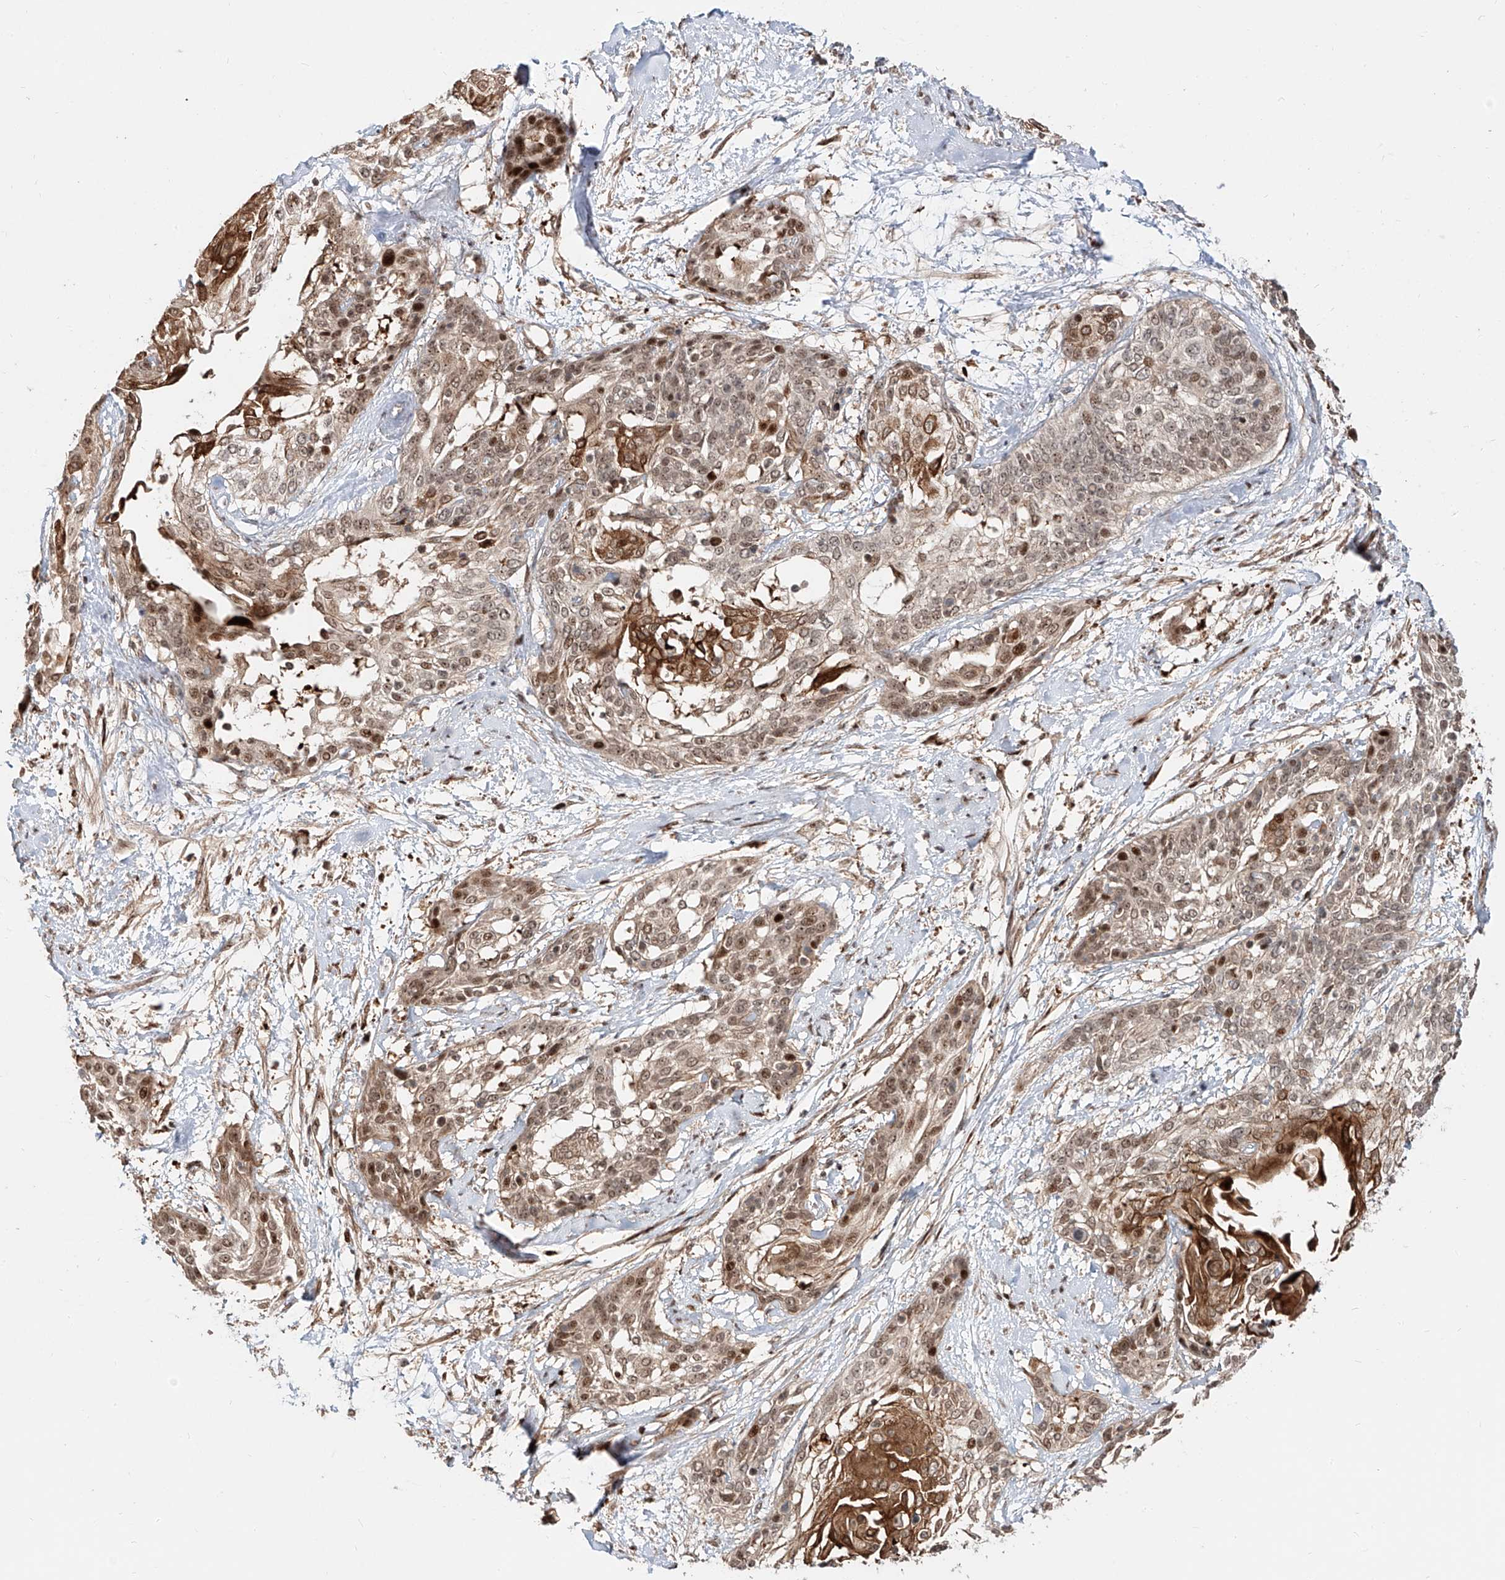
{"staining": {"intensity": "moderate", "quantity": "25%-75%", "location": "nuclear"}, "tissue": "cervical cancer", "cell_type": "Tumor cells", "image_type": "cancer", "snomed": [{"axis": "morphology", "description": "Squamous cell carcinoma, NOS"}, {"axis": "topography", "description": "Cervix"}], "caption": "Squamous cell carcinoma (cervical) tissue exhibits moderate nuclear staining in about 25%-75% of tumor cells", "gene": "ZNF710", "patient": {"sex": "female", "age": 57}}